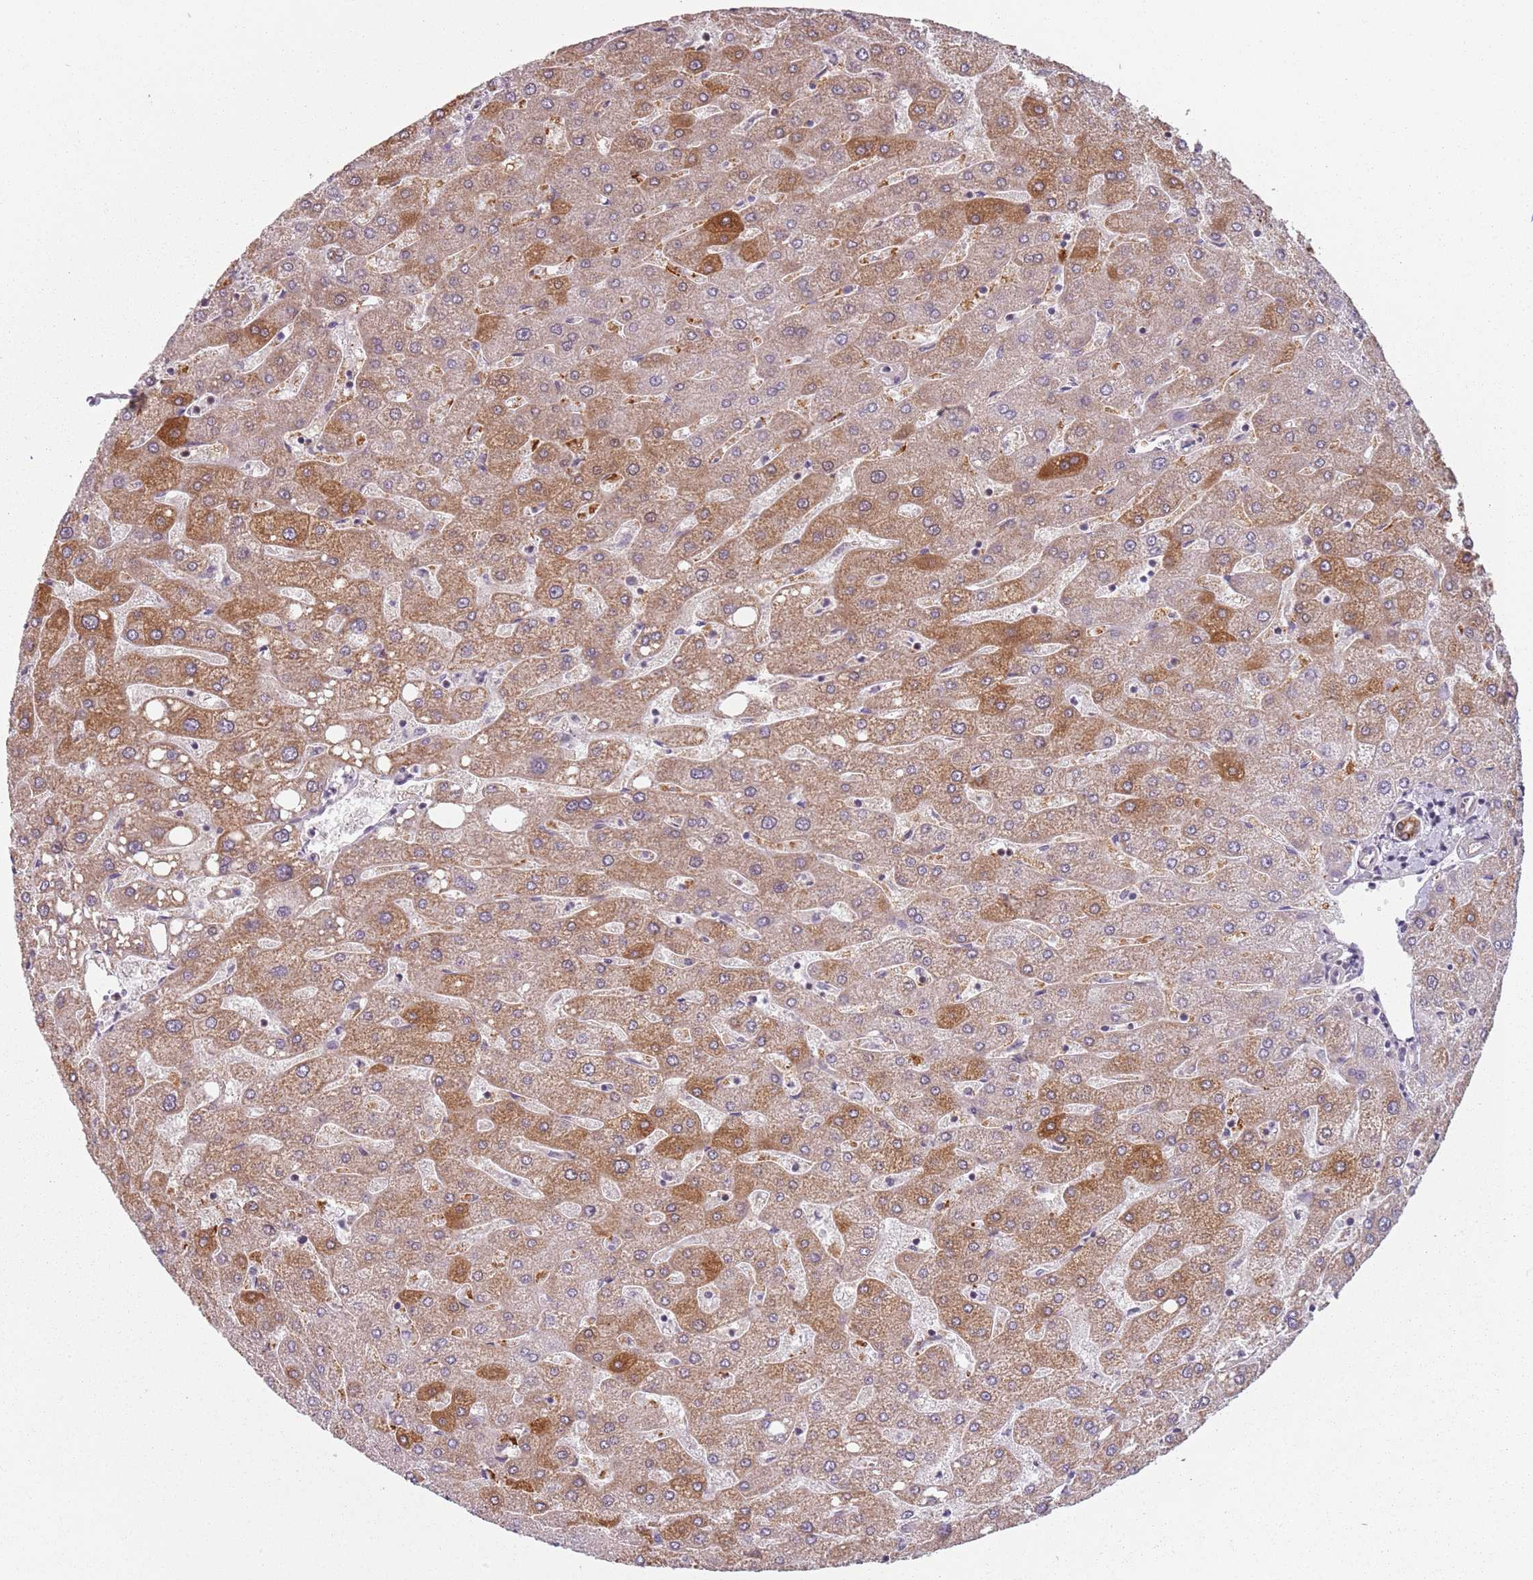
{"staining": {"intensity": "strong", "quantity": ">75%", "location": "cytoplasmic/membranous"}, "tissue": "liver", "cell_type": "Cholangiocytes", "image_type": "normal", "snomed": [{"axis": "morphology", "description": "Normal tissue, NOS"}, {"axis": "topography", "description": "Liver"}], "caption": "This is a photomicrograph of immunohistochemistry staining of benign liver, which shows strong positivity in the cytoplasmic/membranous of cholangiocytes.", "gene": "TLCD2", "patient": {"sex": "male", "age": 67}}